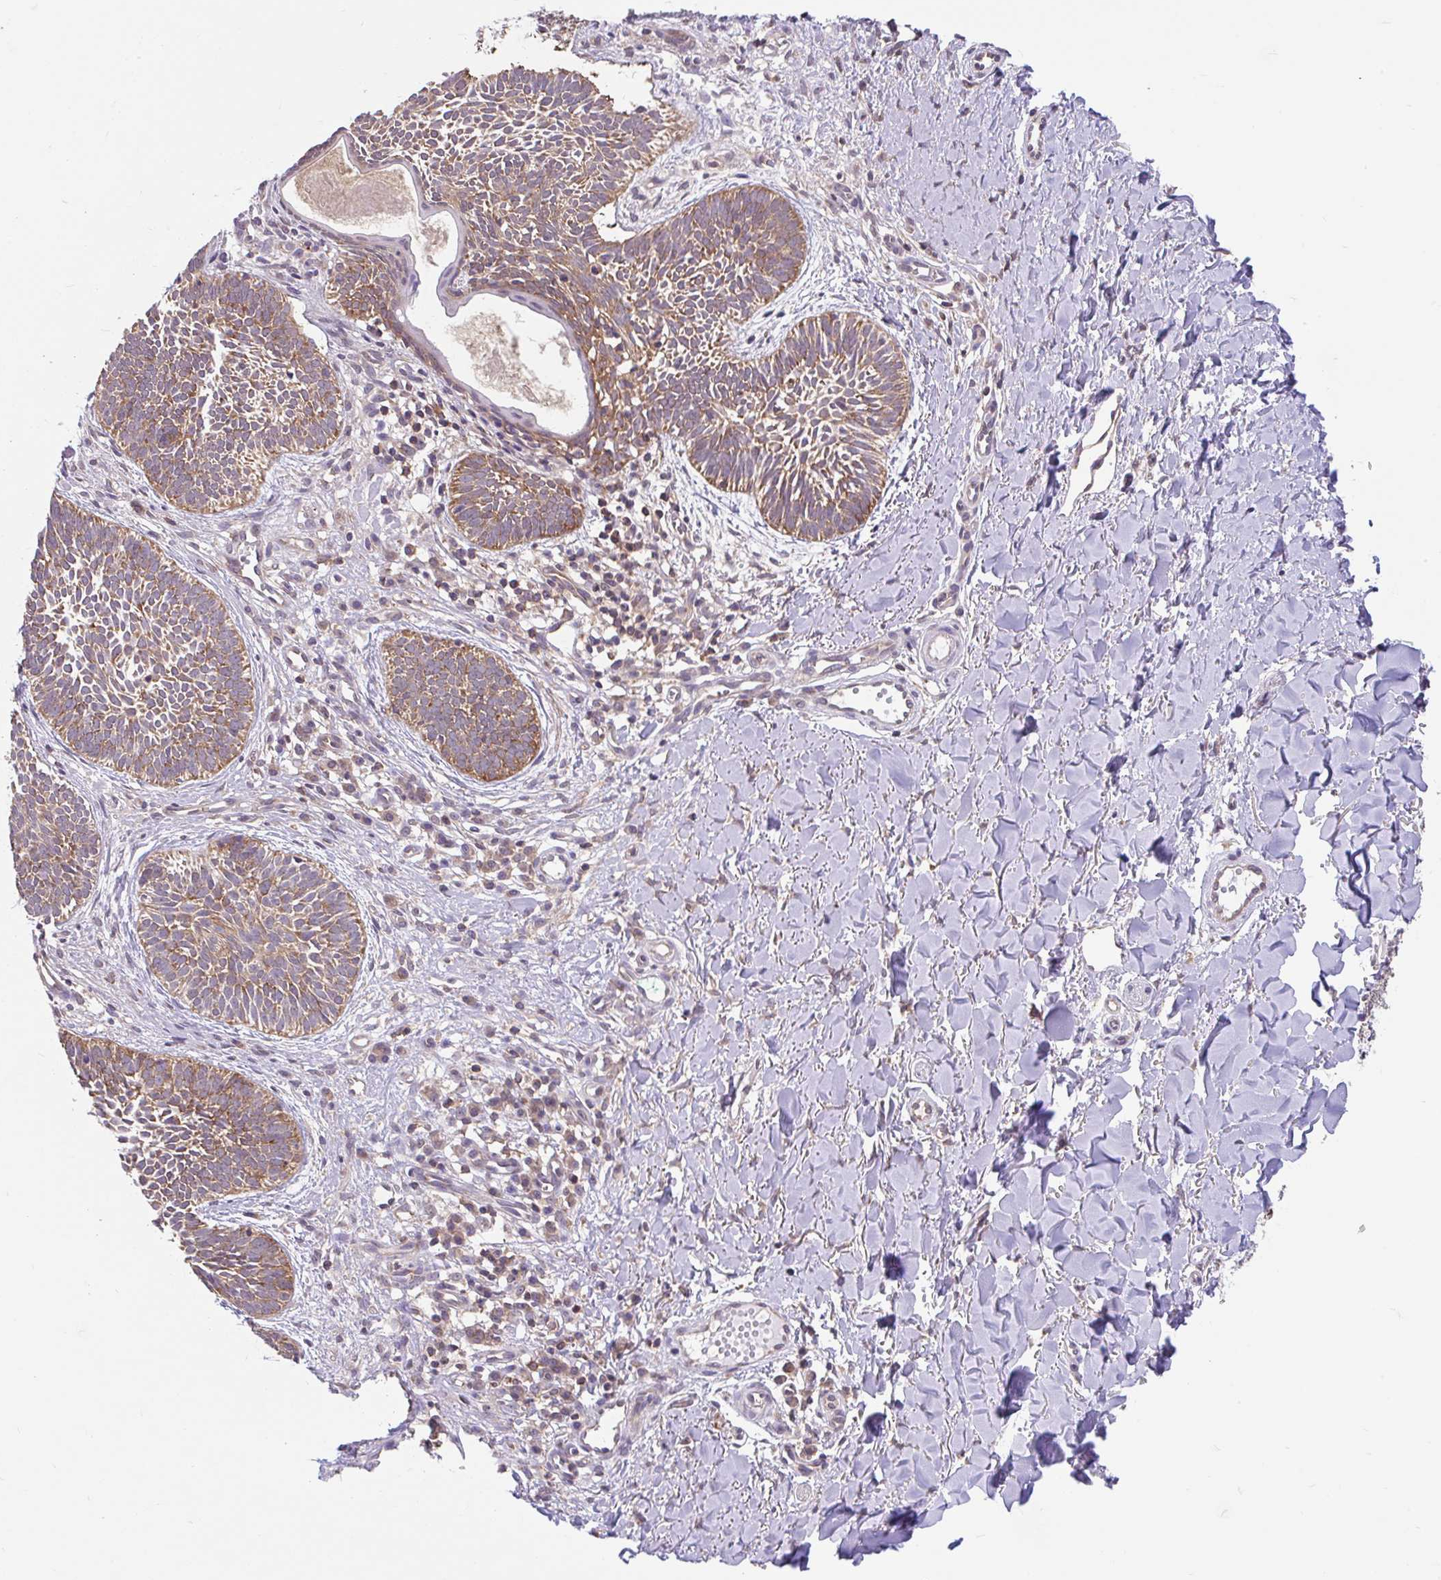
{"staining": {"intensity": "moderate", "quantity": ">75%", "location": "cytoplasmic/membranous"}, "tissue": "skin cancer", "cell_type": "Tumor cells", "image_type": "cancer", "snomed": [{"axis": "morphology", "description": "Basal cell carcinoma"}, {"axis": "topography", "description": "Skin"}], "caption": "Immunohistochemical staining of human skin cancer displays moderate cytoplasmic/membranous protein expression in about >75% of tumor cells.", "gene": "RALBP1", "patient": {"sex": "male", "age": 49}}